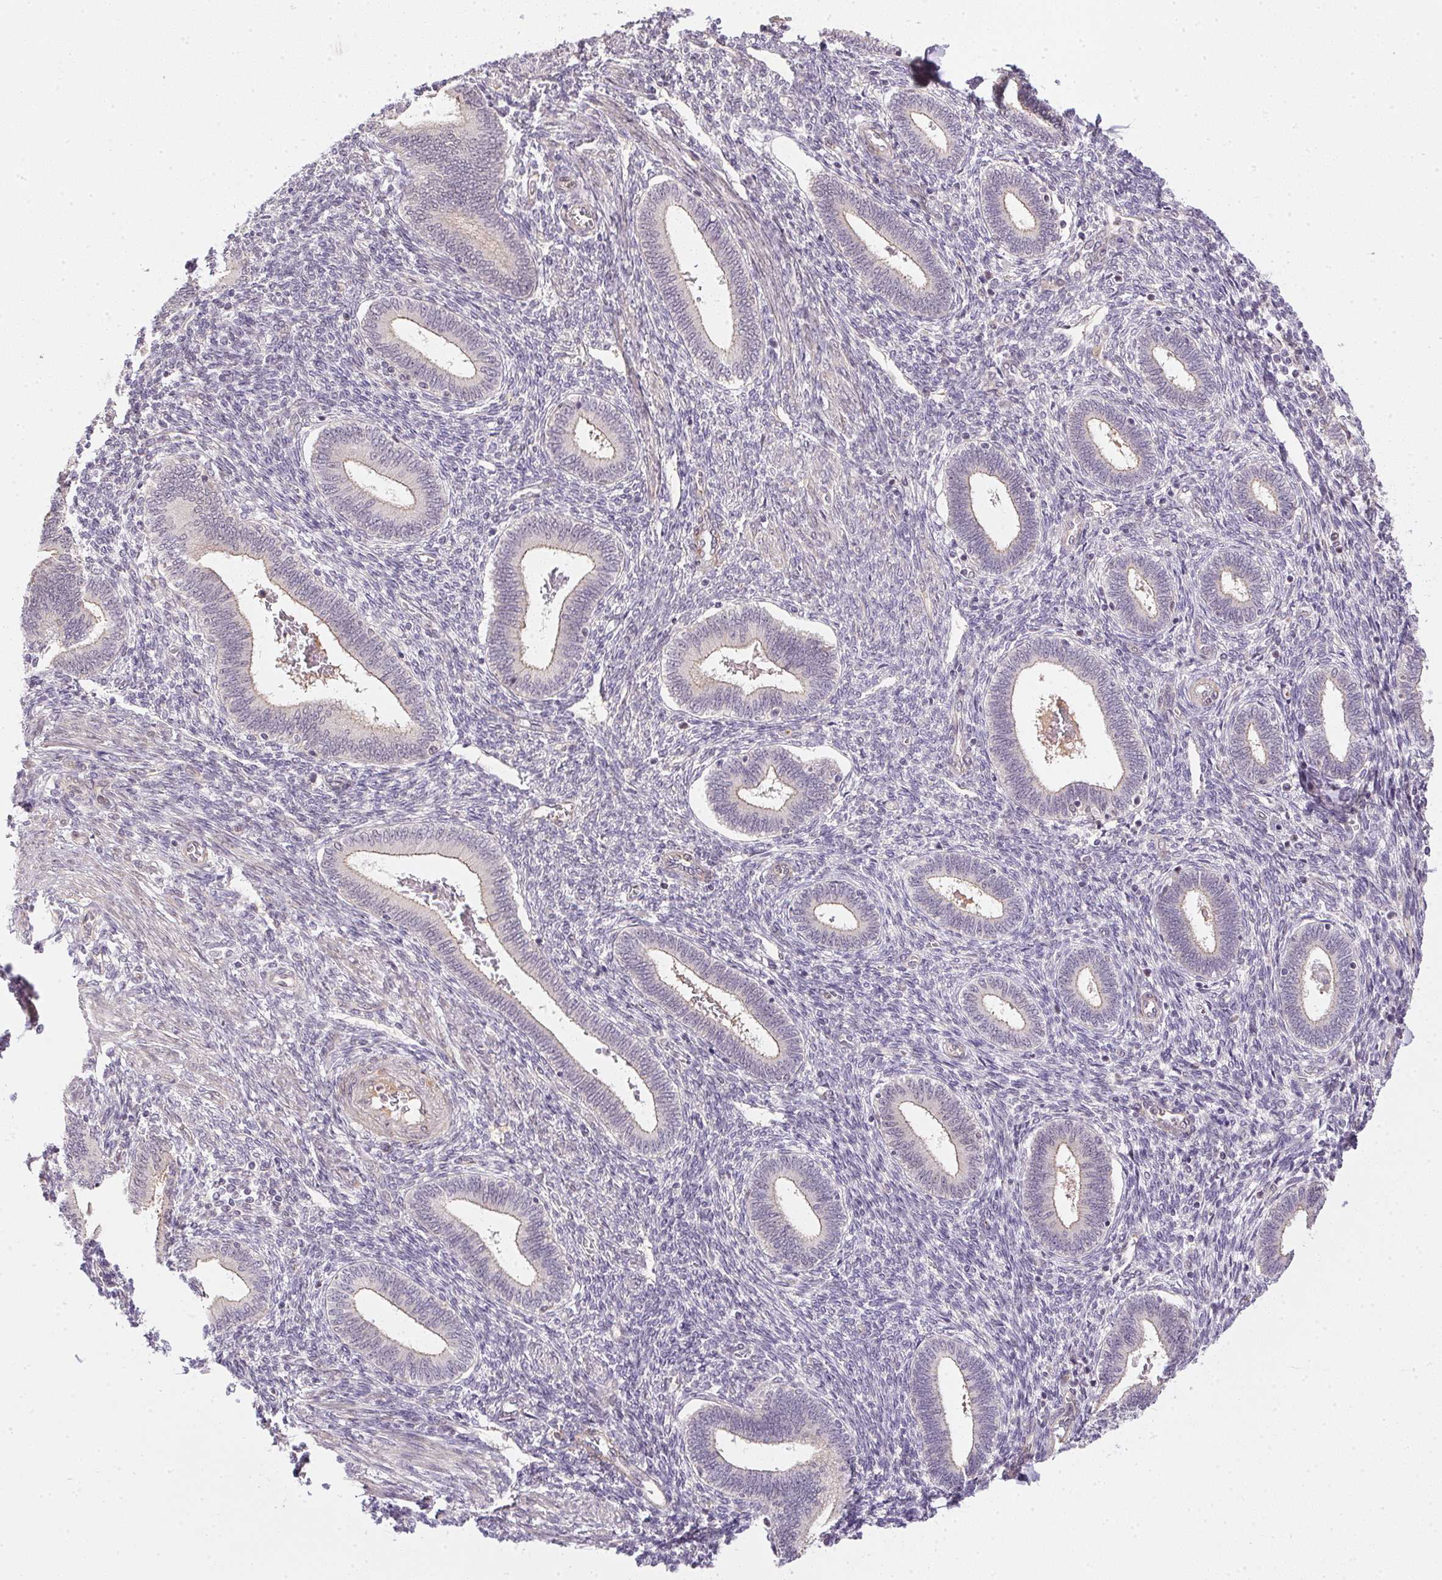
{"staining": {"intensity": "negative", "quantity": "none", "location": "none"}, "tissue": "endometrium", "cell_type": "Cells in endometrial stroma", "image_type": "normal", "snomed": [{"axis": "morphology", "description": "Normal tissue, NOS"}, {"axis": "topography", "description": "Endometrium"}], "caption": "An IHC photomicrograph of benign endometrium is shown. There is no staining in cells in endometrial stroma of endometrium.", "gene": "CFAP92", "patient": {"sex": "female", "age": 42}}